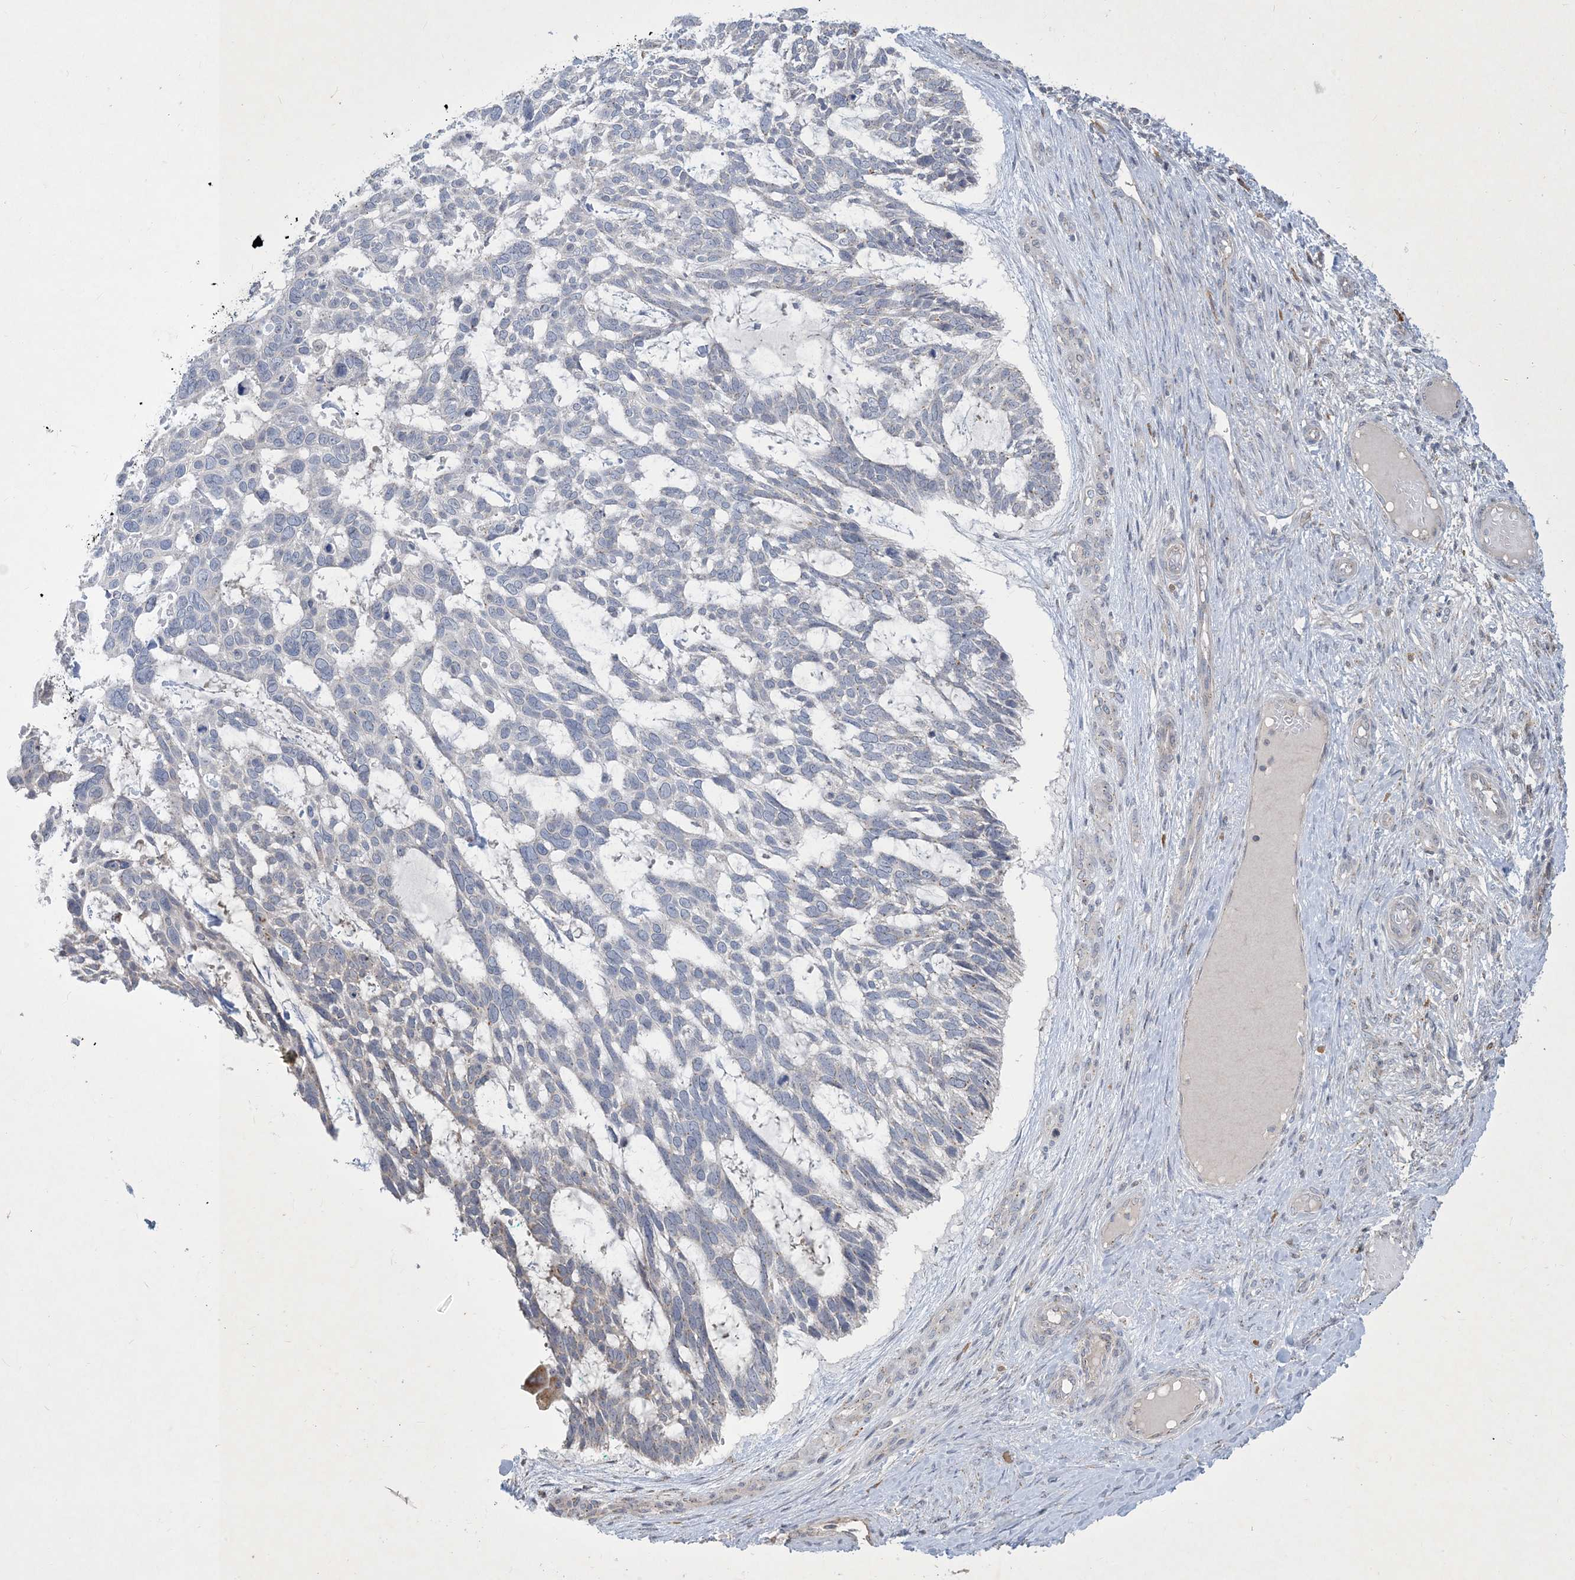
{"staining": {"intensity": "negative", "quantity": "none", "location": "none"}, "tissue": "skin cancer", "cell_type": "Tumor cells", "image_type": "cancer", "snomed": [{"axis": "morphology", "description": "Basal cell carcinoma"}, {"axis": "topography", "description": "Skin"}], "caption": "Immunohistochemical staining of human skin basal cell carcinoma exhibits no significant positivity in tumor cells.", "gene": "CCDC14", "patient": {"sex": "male", "age": 88}}